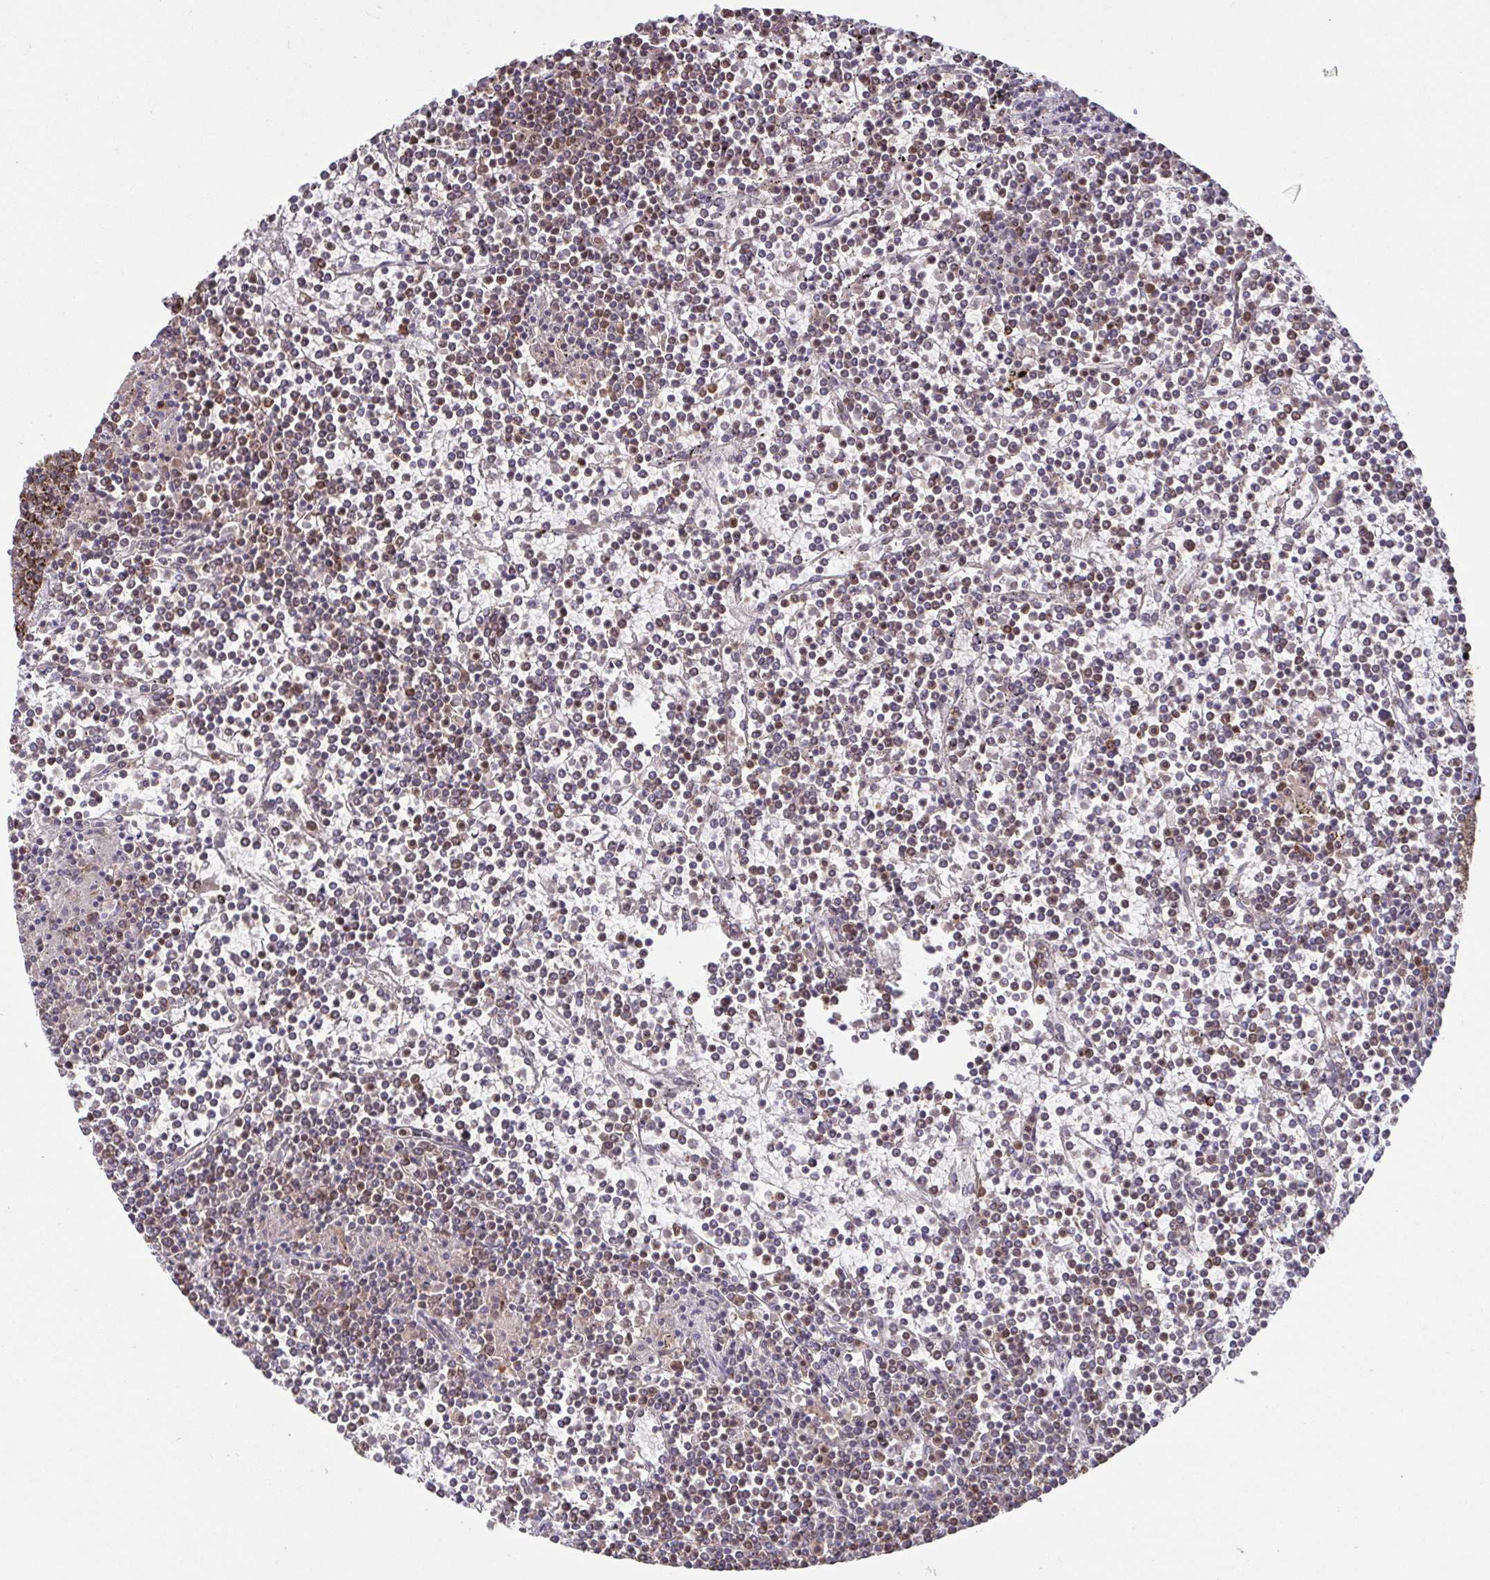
{"staining": {"intensity": "moderate", "quantity": "25%-75%", "location": "cytoplasmic/membranous"}, "tissue": "lymphoma", "cell_type": "Tumor cells", "image_type": "cancer", "snomed": [{"axis": "morphology", "description": "Malignant lymphoma, non-Hodgkin's type, Low grade"}, {"axis": "topography", "description": "Spleen"}], "caption": "This micrograph shows IHC staining of human lymphoma, with medium moderate cytoplasmic/membranous positivity in about 25%-75% of tumor cells.", "gene": "DIP2B", "patient": {"sex": "female", "age": 19}}